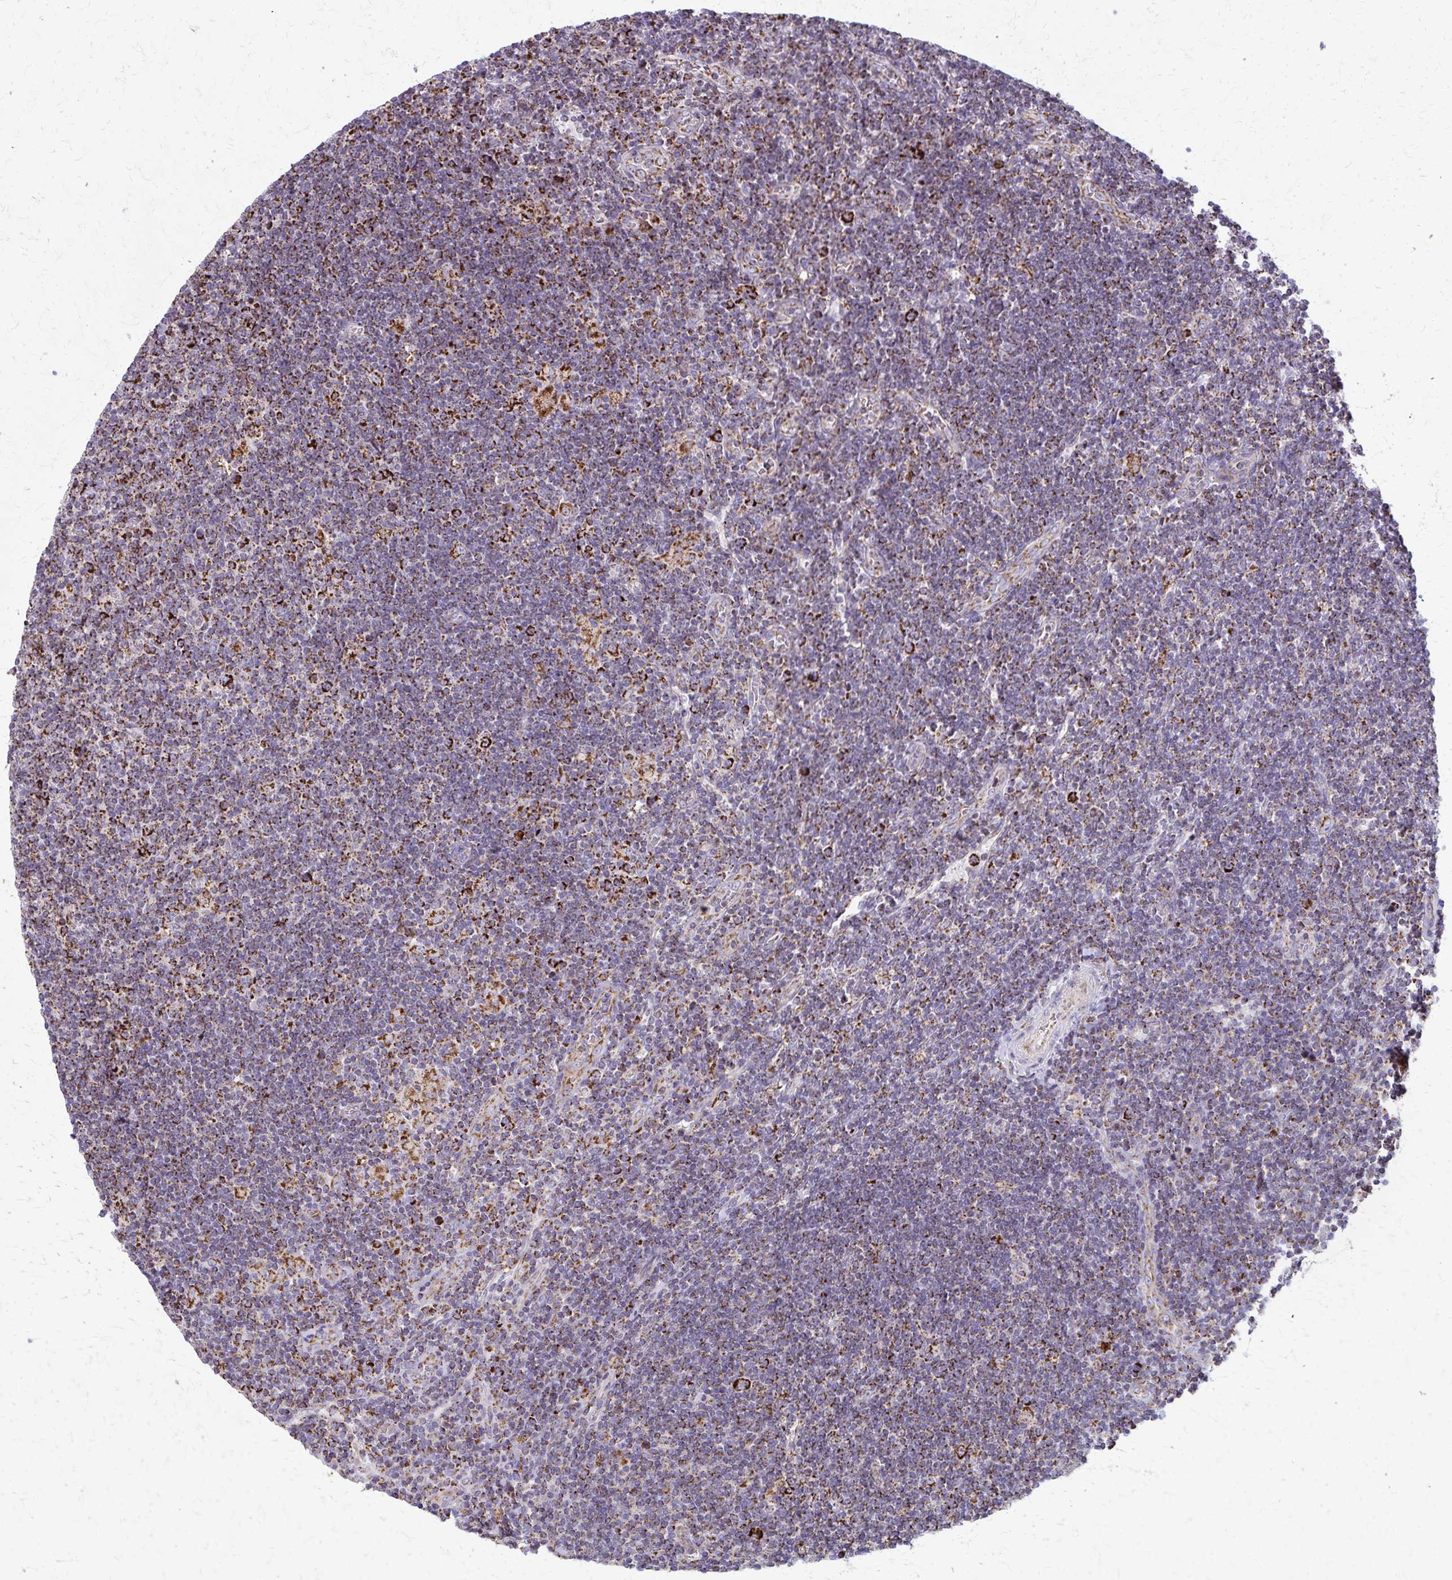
{"staining": {"intensity": "strong", "quantity": ">75%", "location": "cytoplasmic/membranous"}, "tissue": "lymphoma", "cell_type": "Tumor cells", "image_type": "cancer", "snomed": [{"axis": "morphology", "description": "Hodgkin's disease, NOS"}, {"axis": "topography", "description": "Lymph node"}], "caption": "Immunohistochemistry (IHC) (DAB (3,3'-diaminobenzidine)) staining of Hodgkin's disease exhibits strong cytoplasmic/membranous protein staining in approximately >75% of tumor cells.", "gene": "TVP23A", "patient": {"sex": "male", "age": 40}}